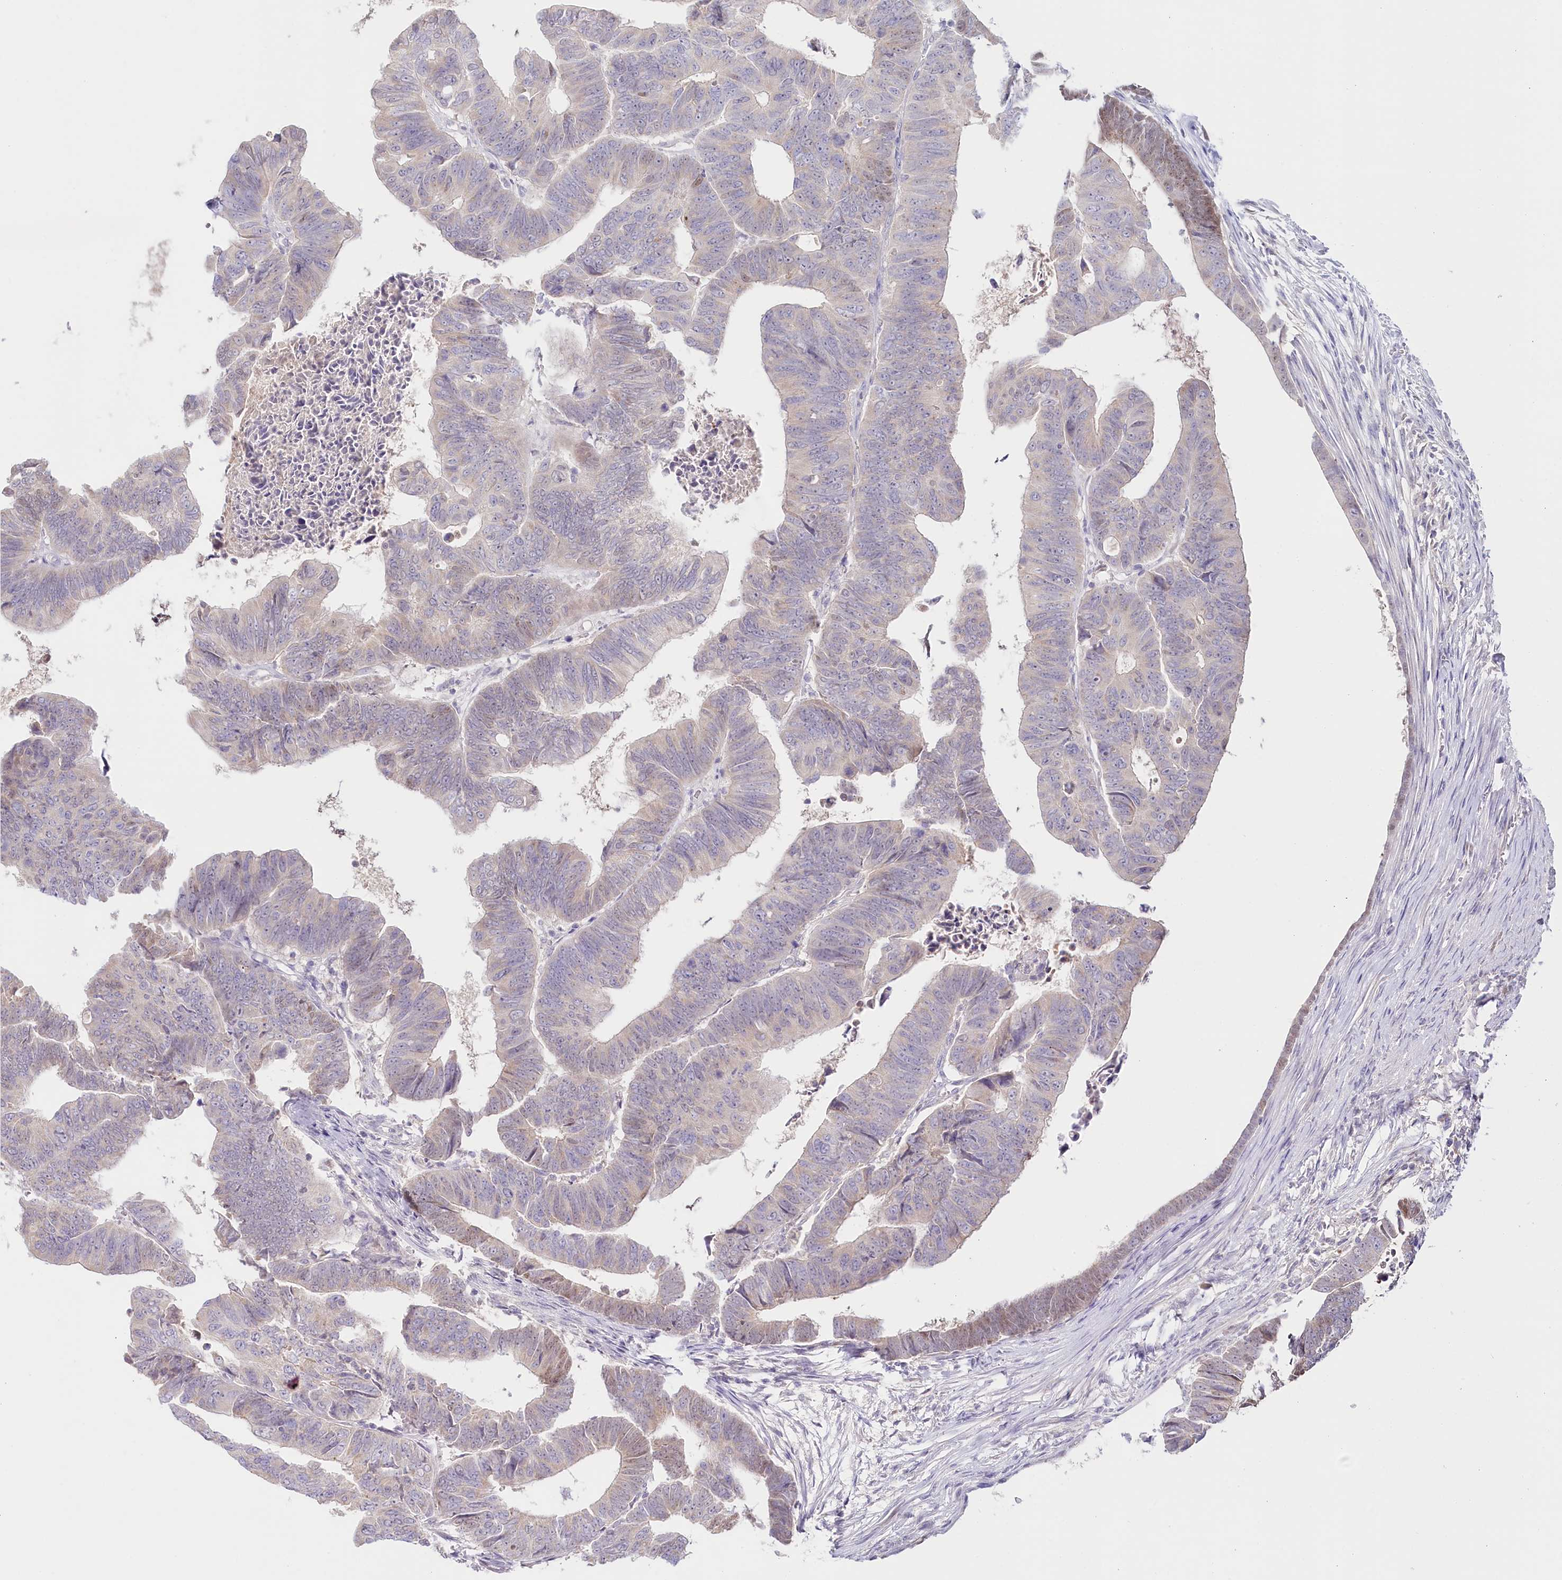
{"staining": {"intensity": "negative", "quantity": "none", "location": "none"}, "tissue": "colorectal cancer", "cell_type": "Tumor cells", "image_type": "cancer", "snomed": [{"axis": "morphology", "description": "Adenocarcinoma, NOS"}, {"axis": "topography", "description": "Rectum"}], "caption": "A high-resolution histopathology image shows immunohistochemistry staining of colorectal cancer, which displays no significant positivity in tumor cells. (Stains: DAB (3,3'-diaminobenzidine) immunohistochemistry (IHC) with hematoxylin counter stain, Microscopy: brightfield microscopy at high magnification).", "gene": "PSAPL1", "patient": {"sex": "female", "age": 65}}